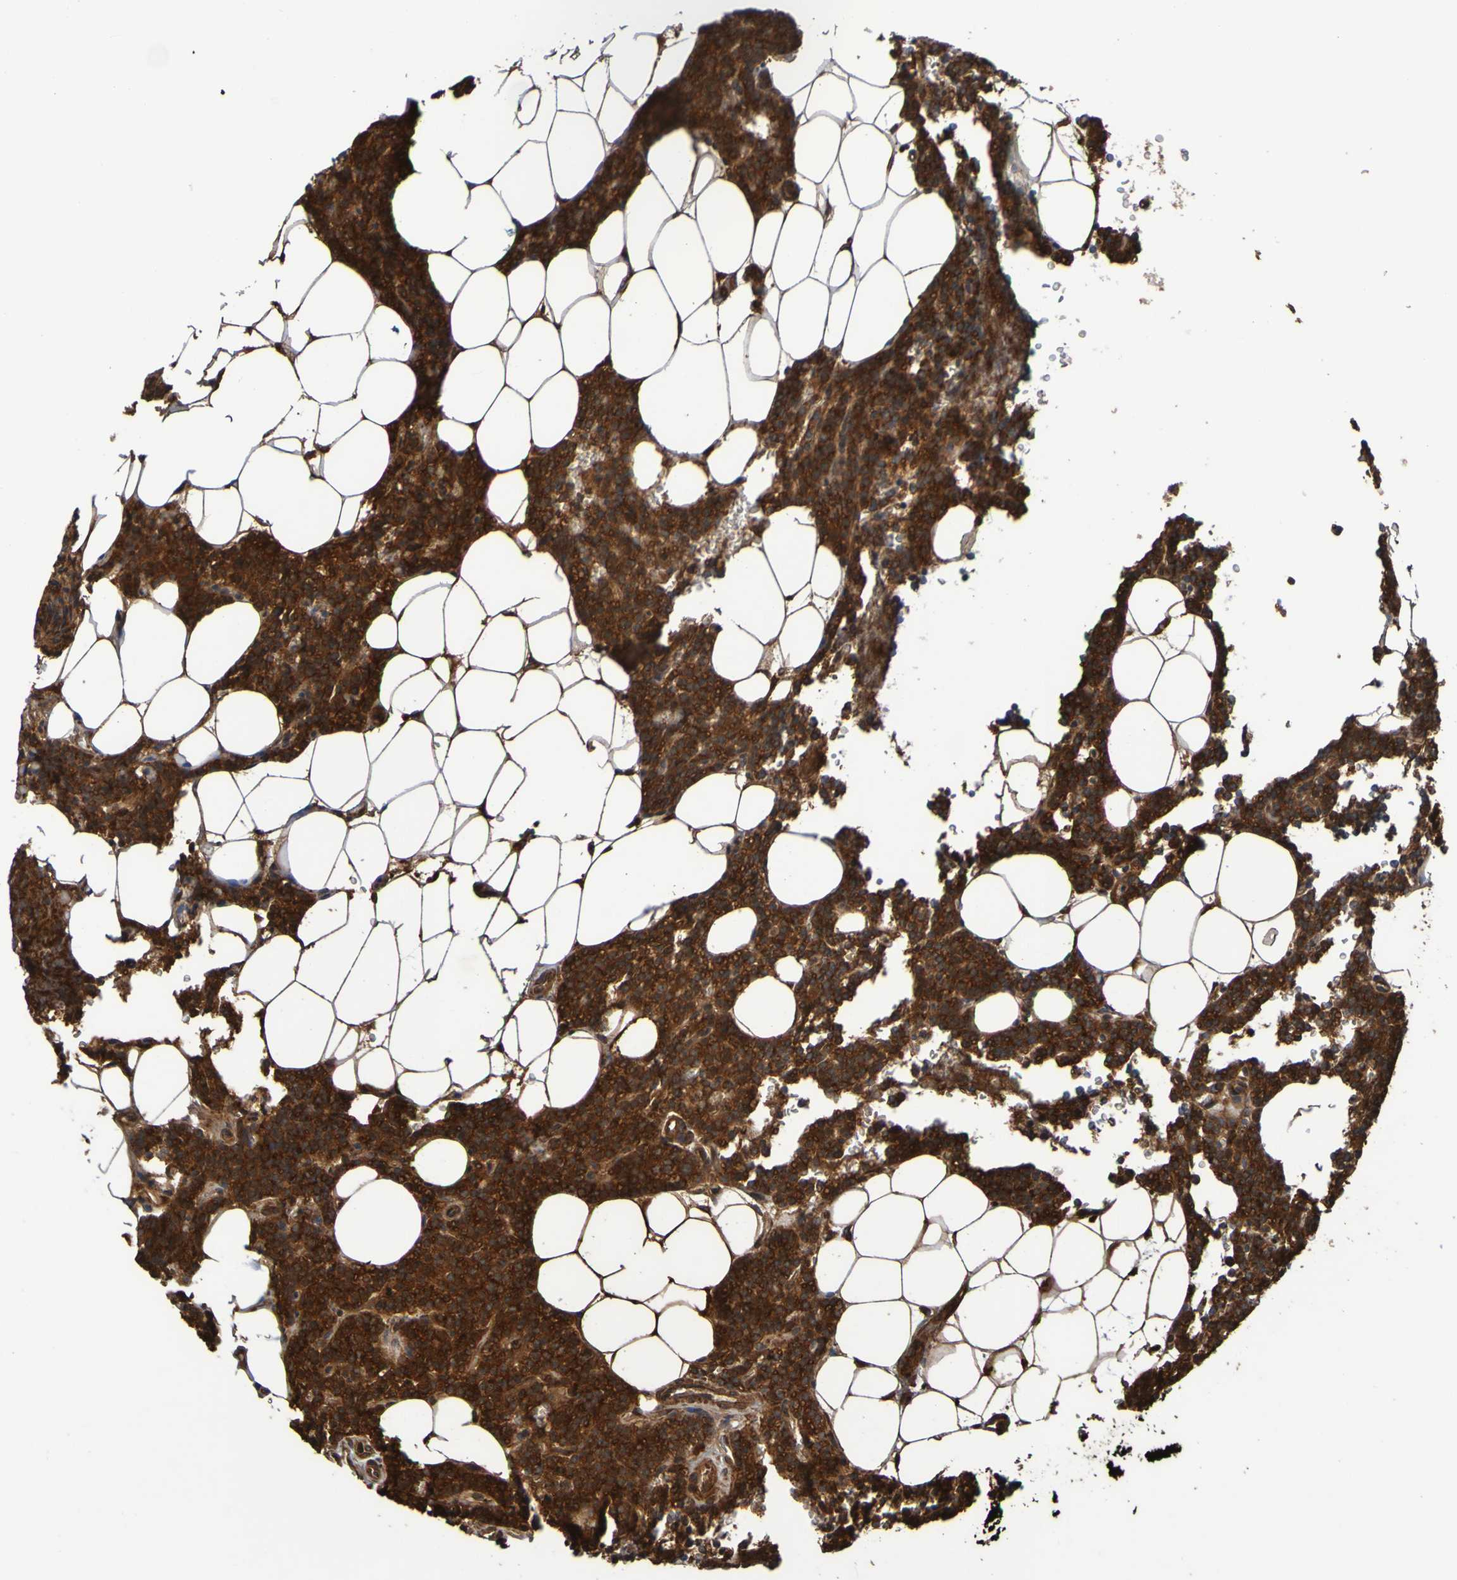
{"staining": {"intensity": "strong", "quantity": ">75%", "location": "cytoplasmic/membranous"}, "tissue": "parathyroid gland", "cell_type": "Glandular cells", "image_type": "normal", "snomed": [{"axis": "morphology", "description": "Normal tissue, NOS"}, {"axis": "morphology", "description": "Adenoma, NOS"}, {"axis": "topography", "description": "Parathyroid gland"}], "caption": "A photomicrograph showing strong cytoplasmic/membranous expression in about >75% of glandular cells in unremarkable parathyroid gland, as visualized by brown immunohistochemical staining.", "gene": "UCN", "patient": {"sex": "female", "age": 51}}